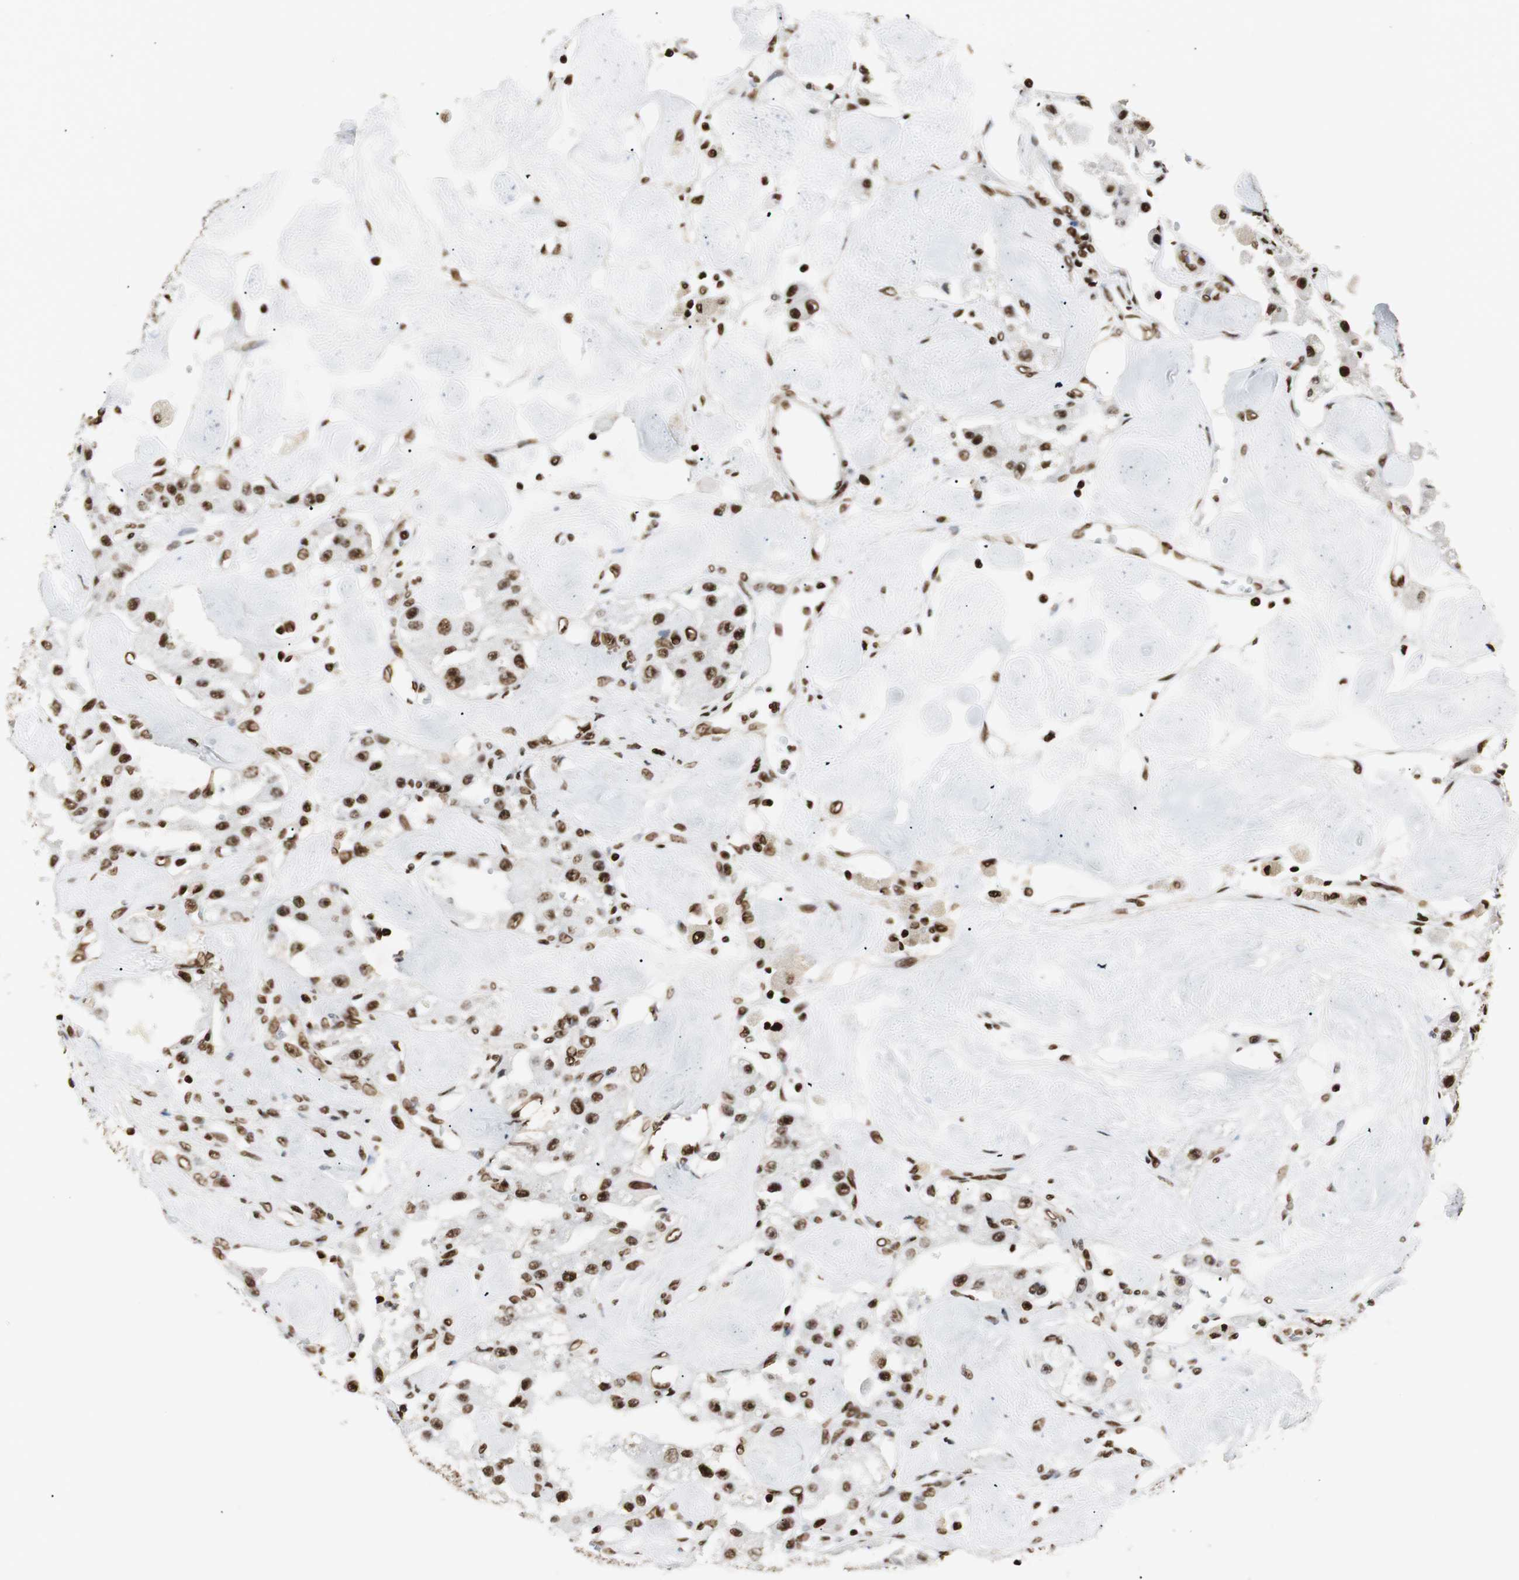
{"staining": {"intensity": "strong", "quantity": ">75%", "location": "nuclear"}, "tissue": "carcinoid", "cell_type": "Tumor cells", "image_type": "cancer", "snomed": [{"axis": "morphology", "description": "Carcinoid, malignant, NOS"}, {"axis": "topography", "description": "Pancreas"}], "caption": "This photomicrograph reveals malignant carcinoid stained with immunohistochemistry (IHC) to label a protein in brown. The nuclear of tumor cells show strong positivity for the protein. Nuclei are counter-stained blue.", "gene": "MTA2", "patient": {"sex": "male", "age": 41}}